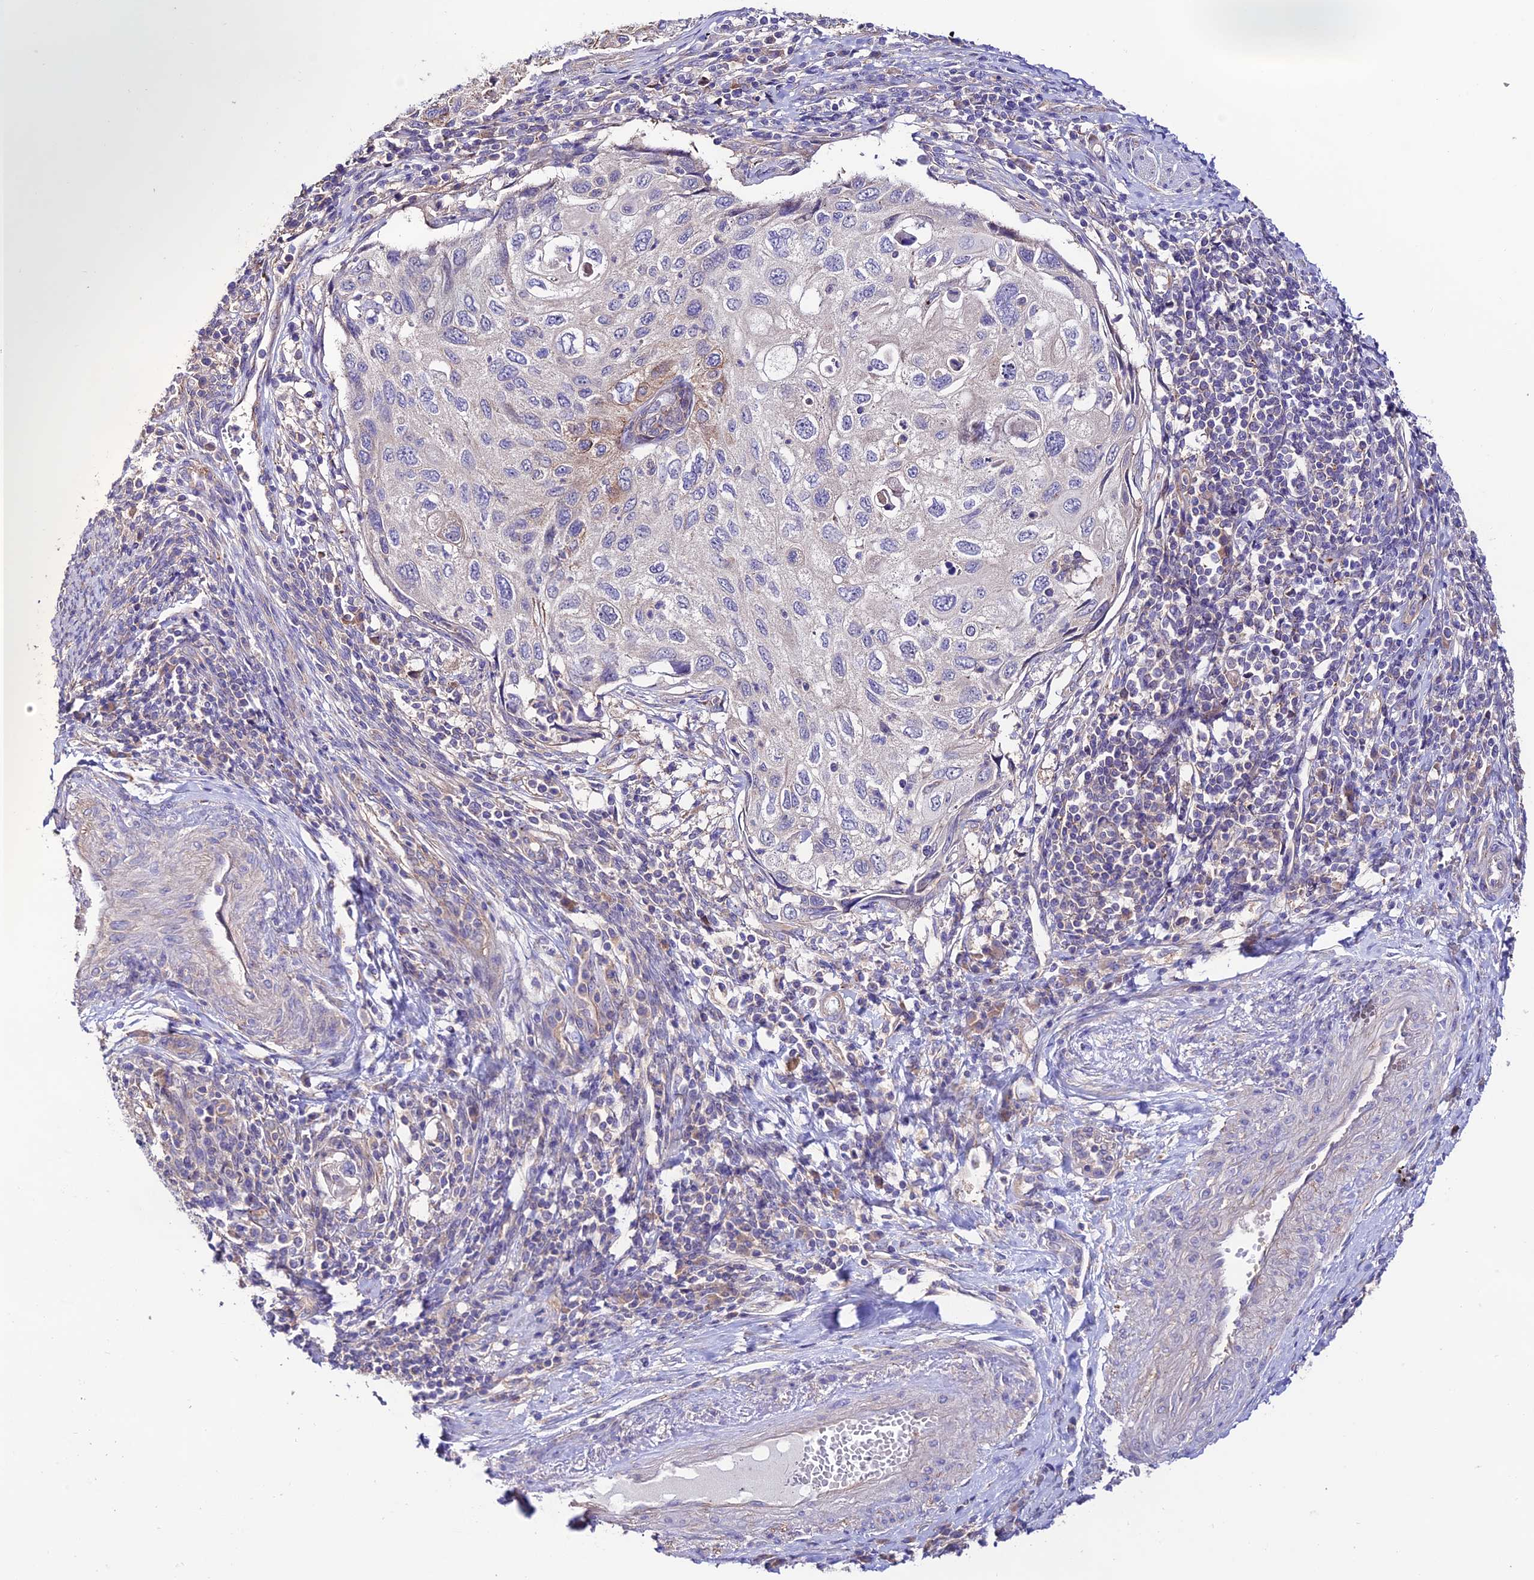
{"staining": {"intensity": "weak", "quantity": "<25%", "location": "cytoplasmic/membranous"}, "tissue": "cervical cancer", "cell_type": "Tumor cells", "image_type": "cancer", "snomed": [{"axis": "morphology", "description": "Squamous cell carcinoma, NOS"}, {"axis": "topography", "description": "Cervix"}], "caption": "The photomicrograph shows no staining of tumor cells in squamous cell carcinoma (cervical). (Stains: DAB IHC with hematoxylin counter stain, Microscopy: brightfield microscopy at high magnification).", "gene": "BRME1", "patient": {"sex": "female", "age": 70}}